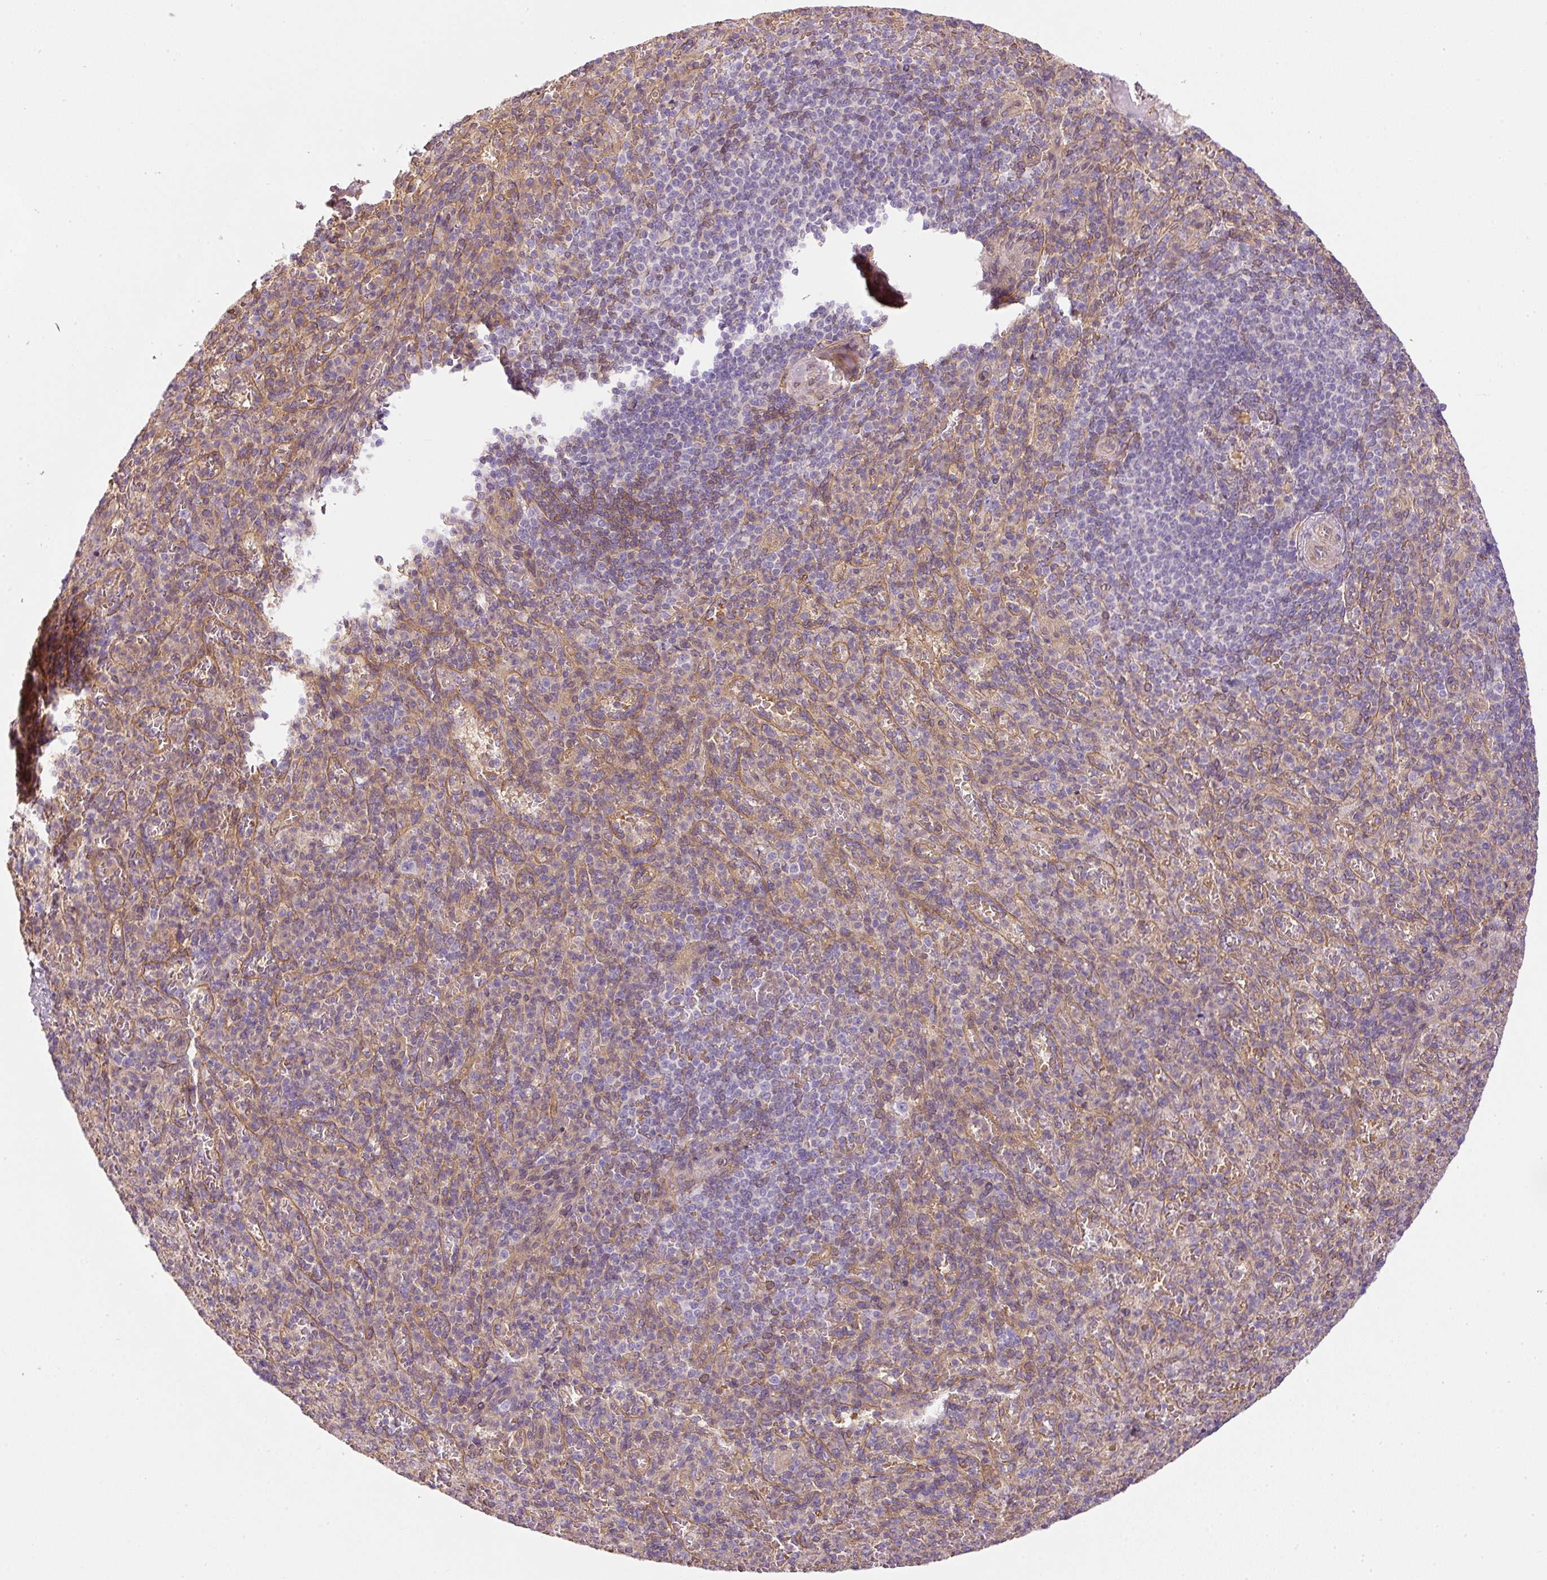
{"staining": {"intensity": "negative", "quantity": "none", "location": "none"}, "tissue": "spleen", "cell_type": "Cells in red pulp", "image_type": "normal", "snomed": [{"axis": "morphology", "description": "Normal tissue, NOS"}, {"axis": "topography", "description": "Spleen"}], "caption": "DAB immunohistochemical staining of normal human spleen demonstrates no significant expression in cells in red pulp.", "gene": "TBC1D2B", "patient": {"sex": "female", "age": 74}}